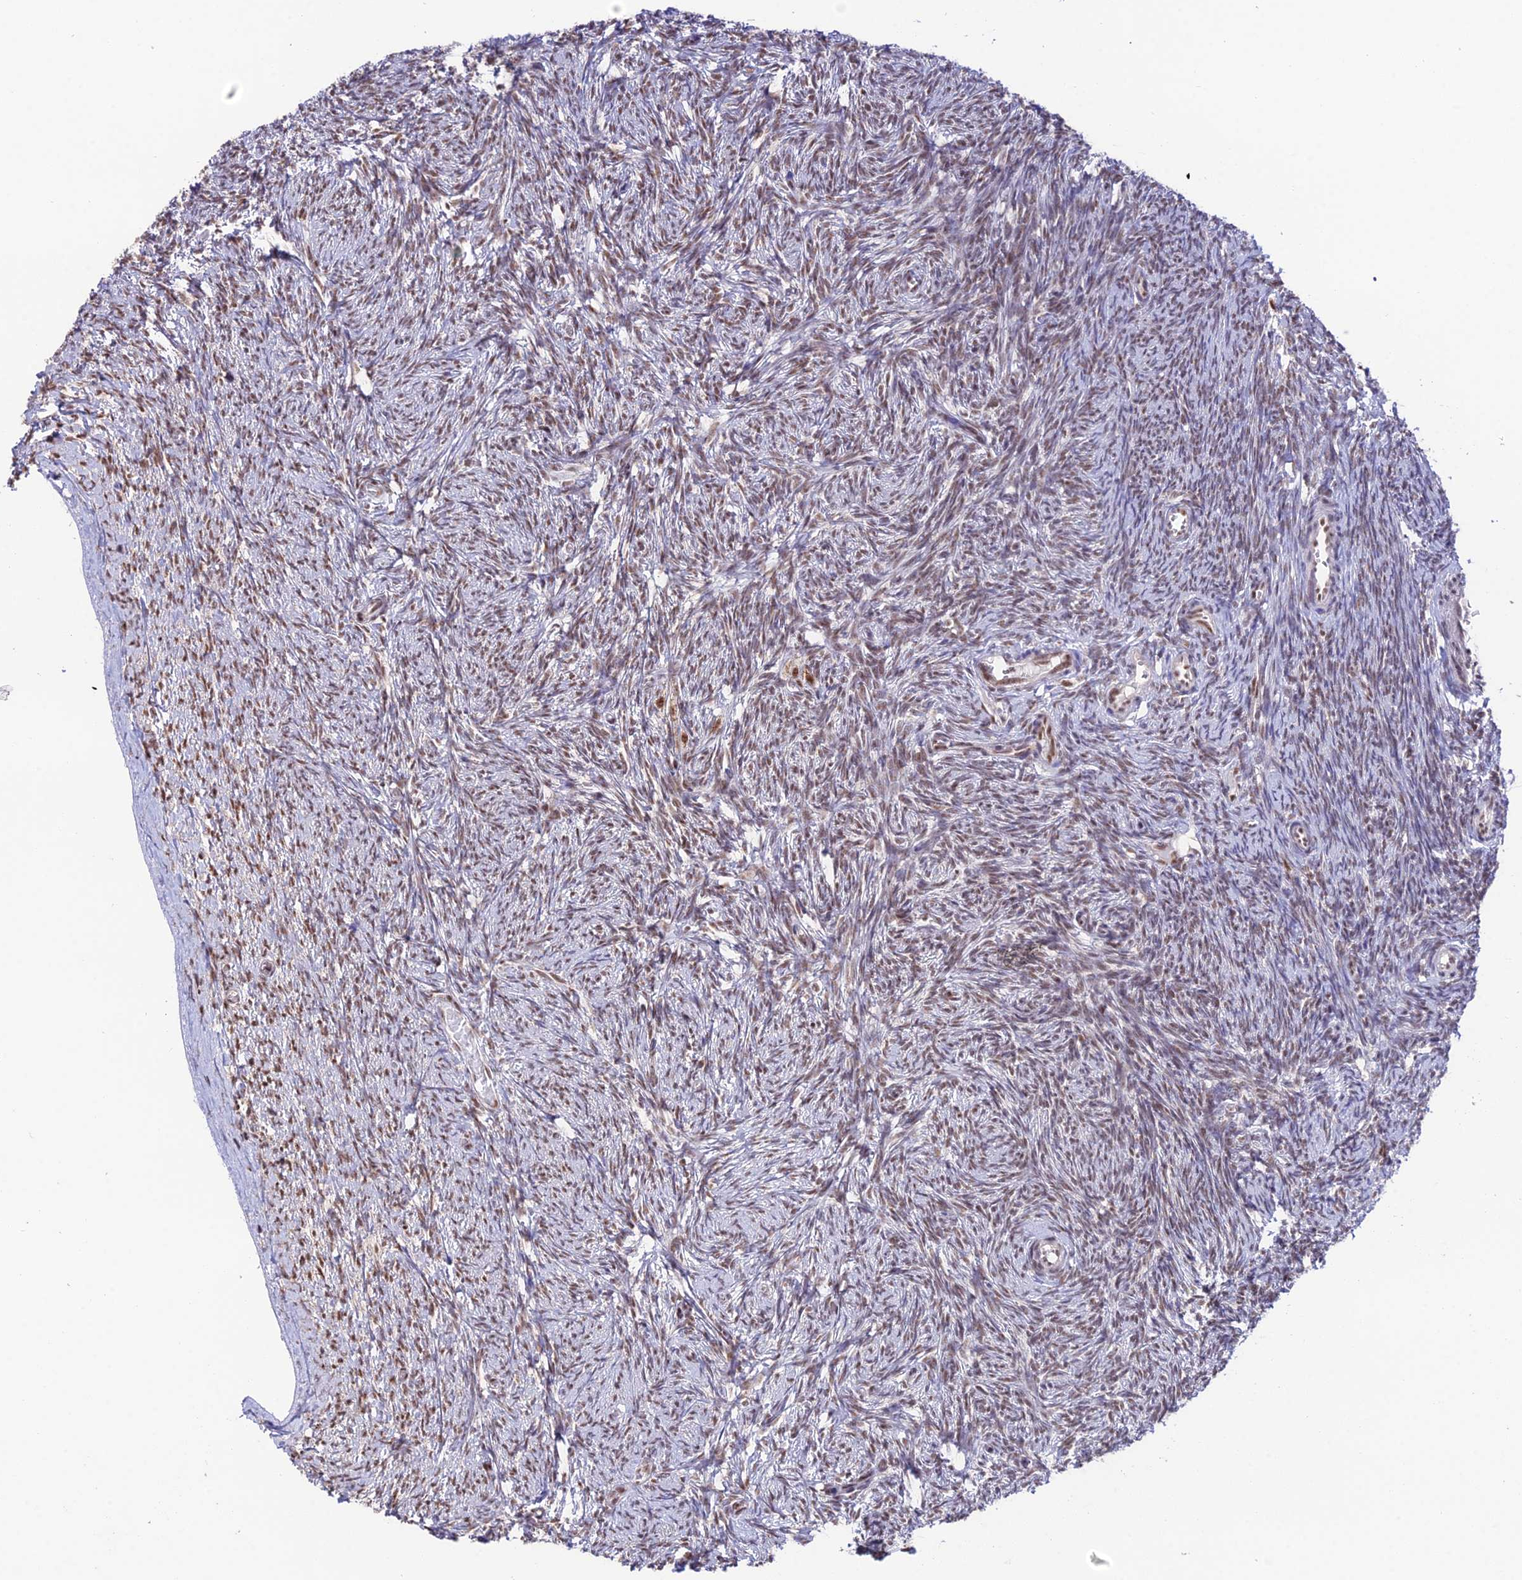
{"staining": {"intensity": "weak", "quantity": "25%-75%", "location": "nuclear"}, "tissue": "ovary", "cell_type": "Ovarian stroma cells", "image_type": "normal", "snomed": [{"axis": "morphology", "description": "Normal tissue, NOS"}, {"axis": "topography", "description": "Ovary"}], "caption": "Weak nuclear protein positivity is seen in about 25%-75% of ovarian stroma cells in ovary. (DAB = brown stain, brightfield microscopy at high magnification).", "gene": "THOC7", "patient": {"sex": "female", "age": 44}}